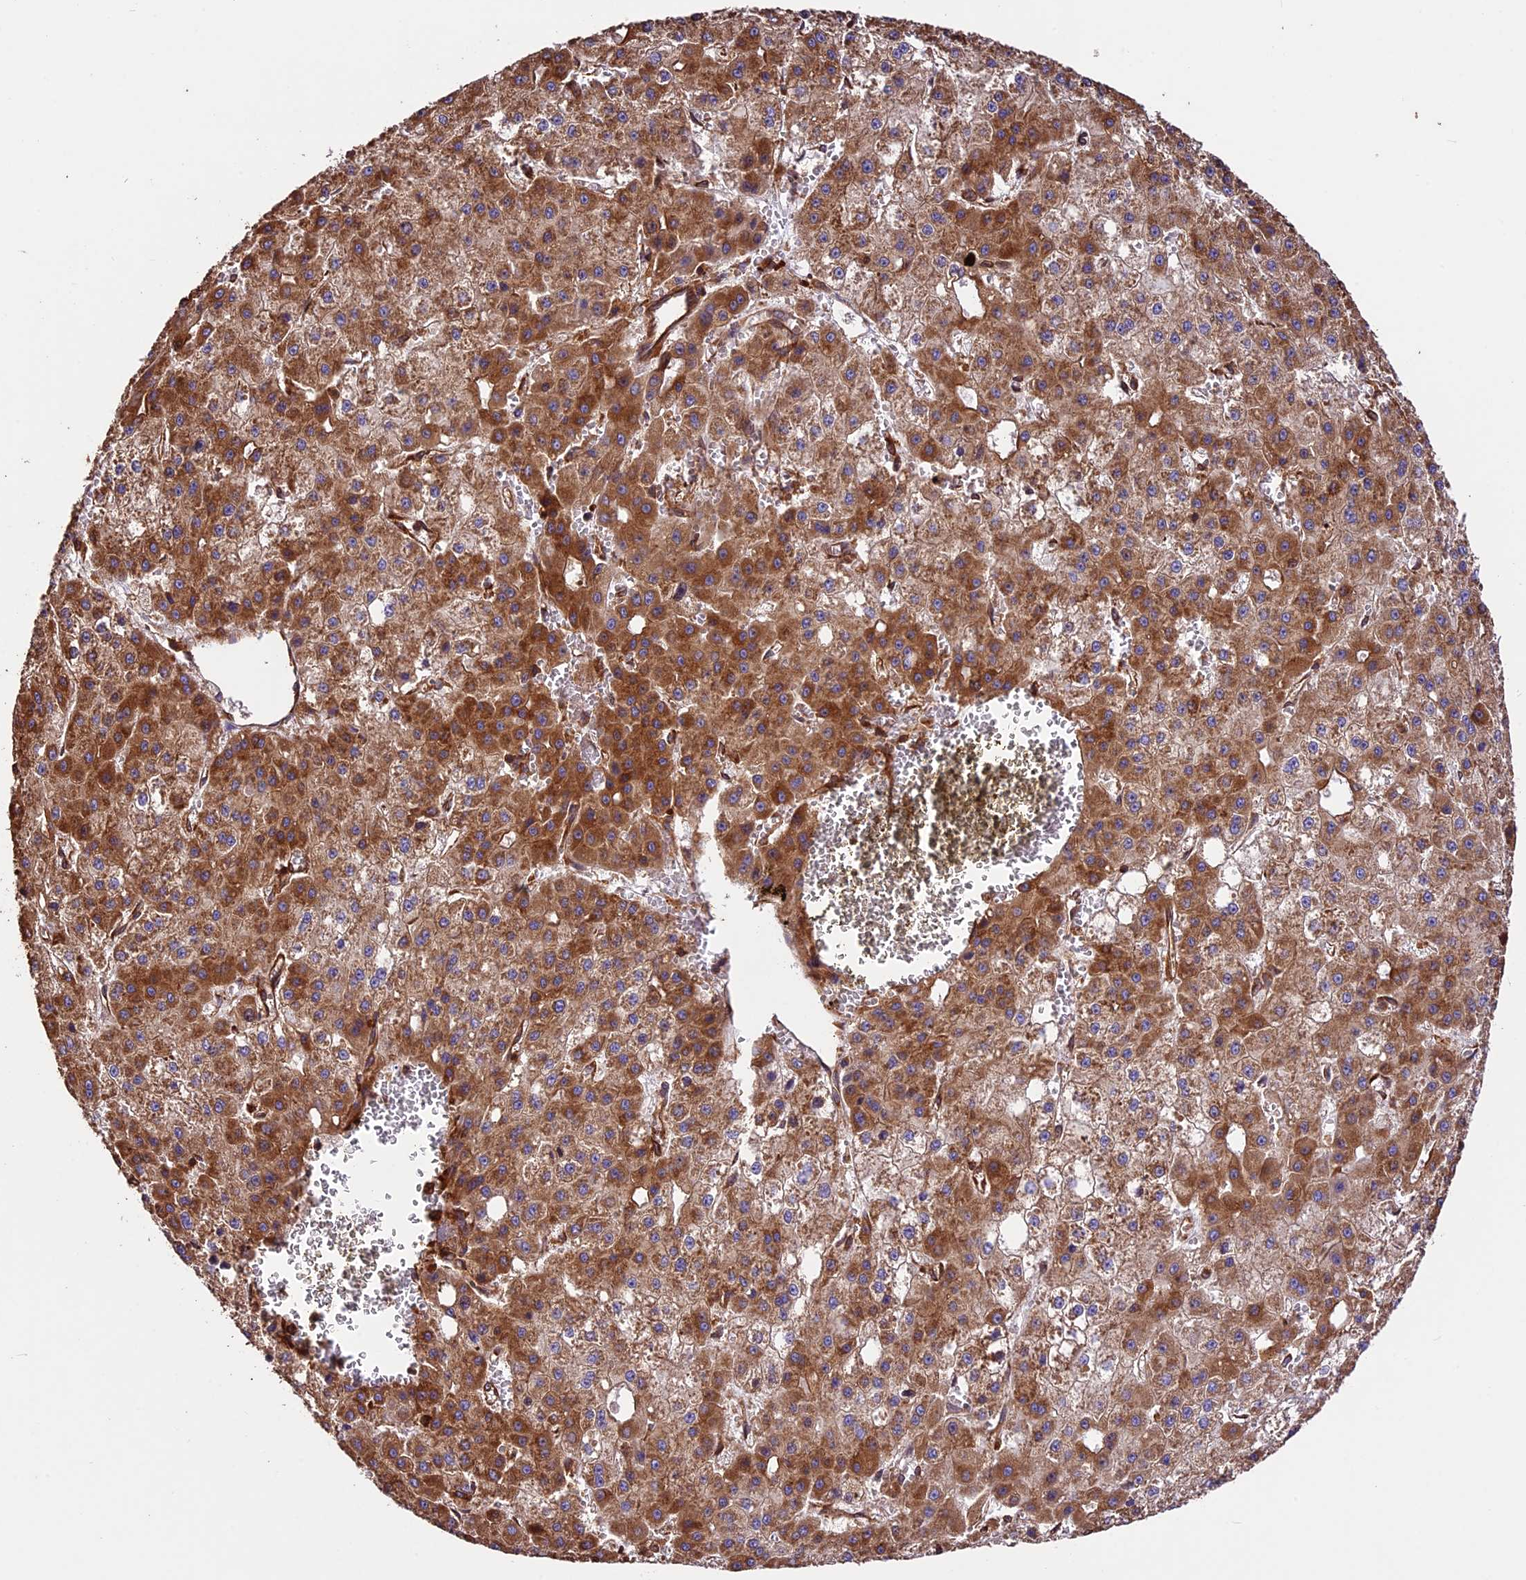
{"staining": {"intensity": "moderate", "quantity": ">75%", "location": "cytoplasmic/membranous"}, "tissue": "liver cancer", "cell_type": "Tumor cells", "image_type": "cancer", "snomed": [{"axis": "morphology", "description": "Carcinoma, Hepatocellular, NOS"}, {"axis": "topography", "description": "Liver"}], "caption": "A micrograph of human liver hepatocellular carcinoma stained for a protein displays moderate cytoplasmic/membranous brown staining in tumor cells.", "gene": "KARS1", "patient": {"sex": "male", "age": 47}}